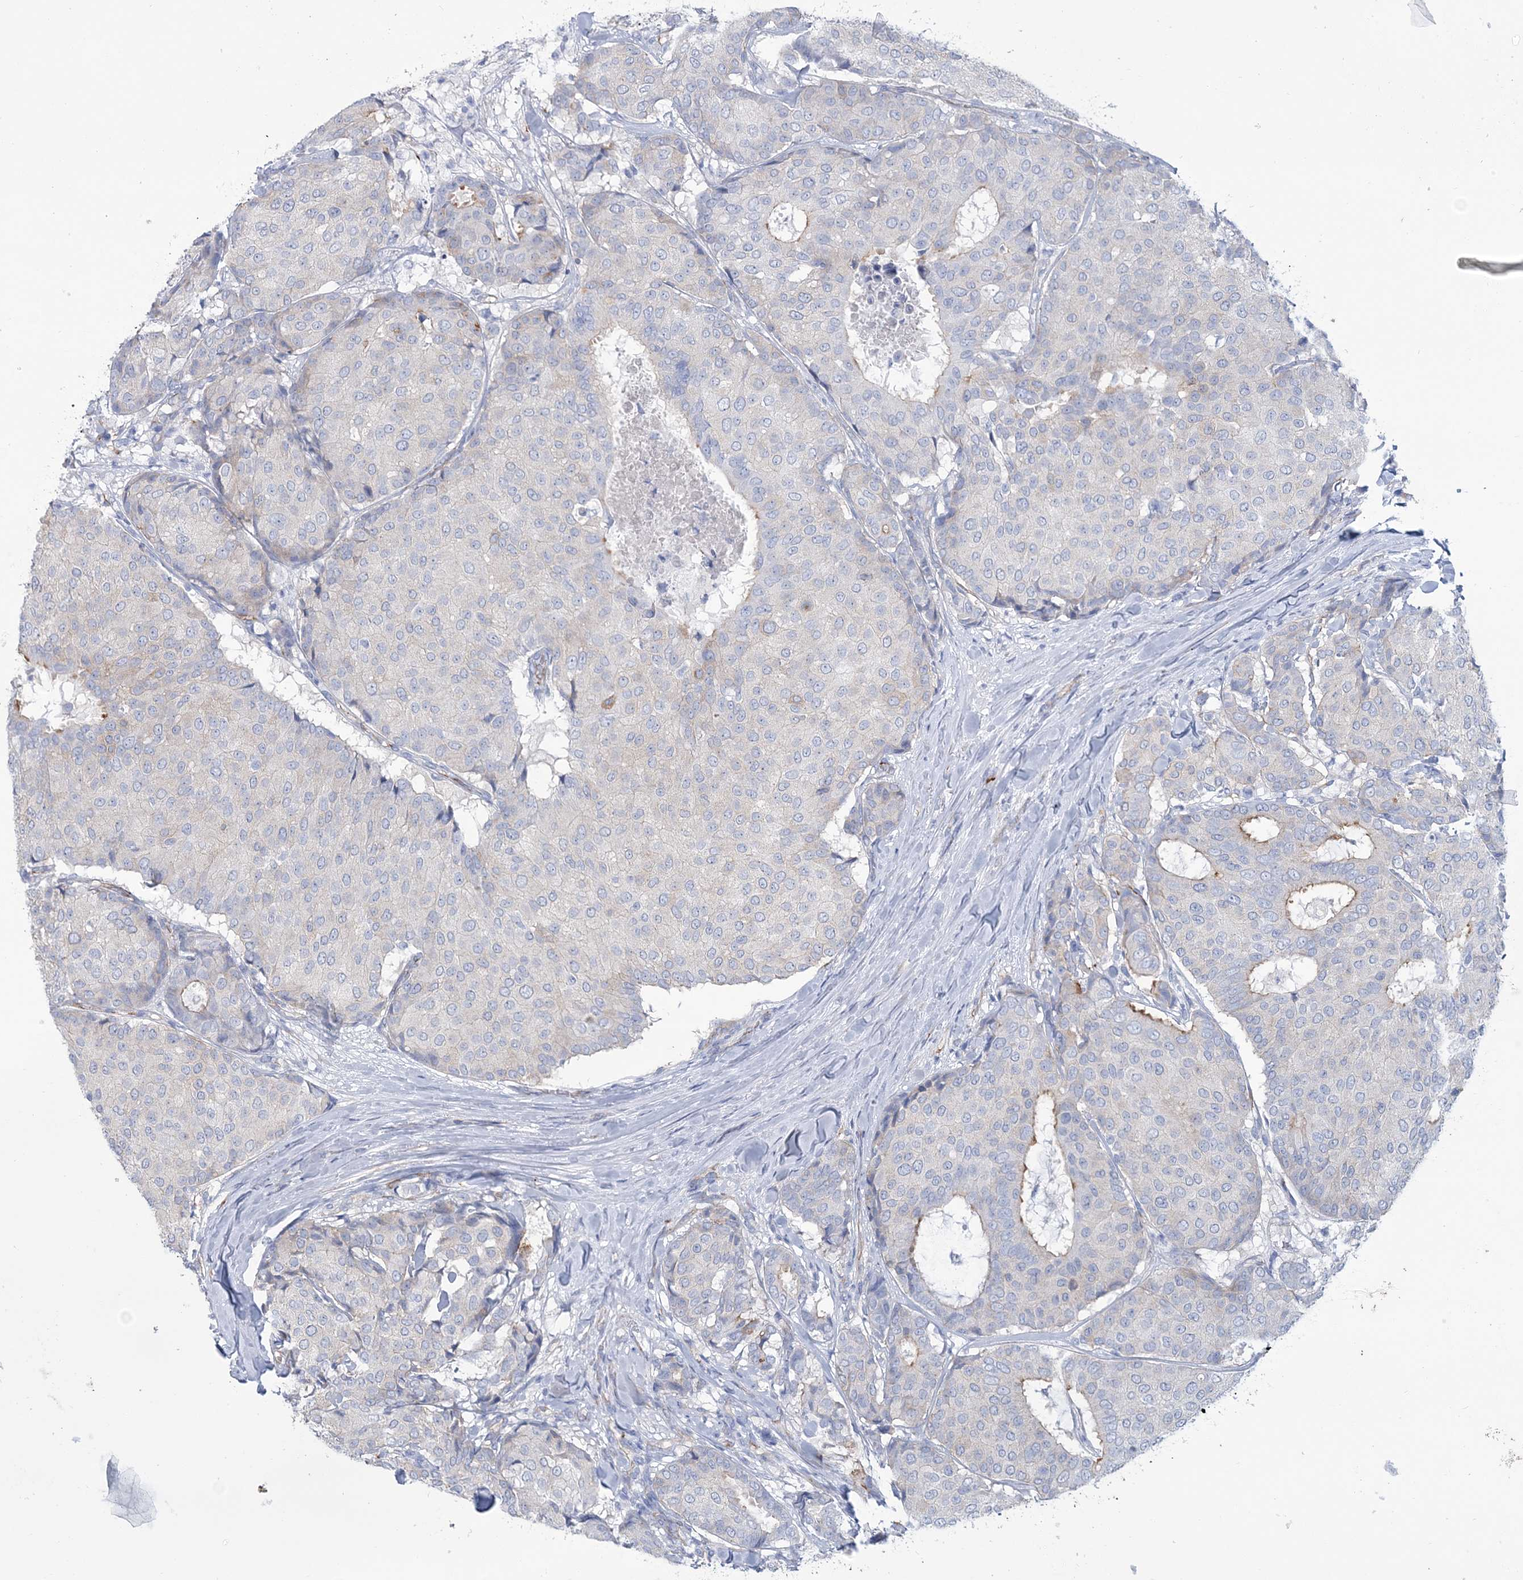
{"staining": {"intensity": "negative", "quantity": "none", "location": "none"}, "tissue": "breast cancer", "cell_type": "Tumor cells", "image_type": "cancer", "snomed": [{"axis": "morphology", "description": "Duct carcinoma"}, {"axis": "topography", "description": "Breast"}], "caption": "Tumor cells are negative for brown protein staining in breast cancer (infiltrating ductal carcinoma). (Stains: DAB immunohistochemistry (IHC) with hematoxylin counter stain, Microscopy: brightfield microscopy at high magnification).", "gene": "RAB11FIP5", "patient": {"sex": "female", "age": 75}}